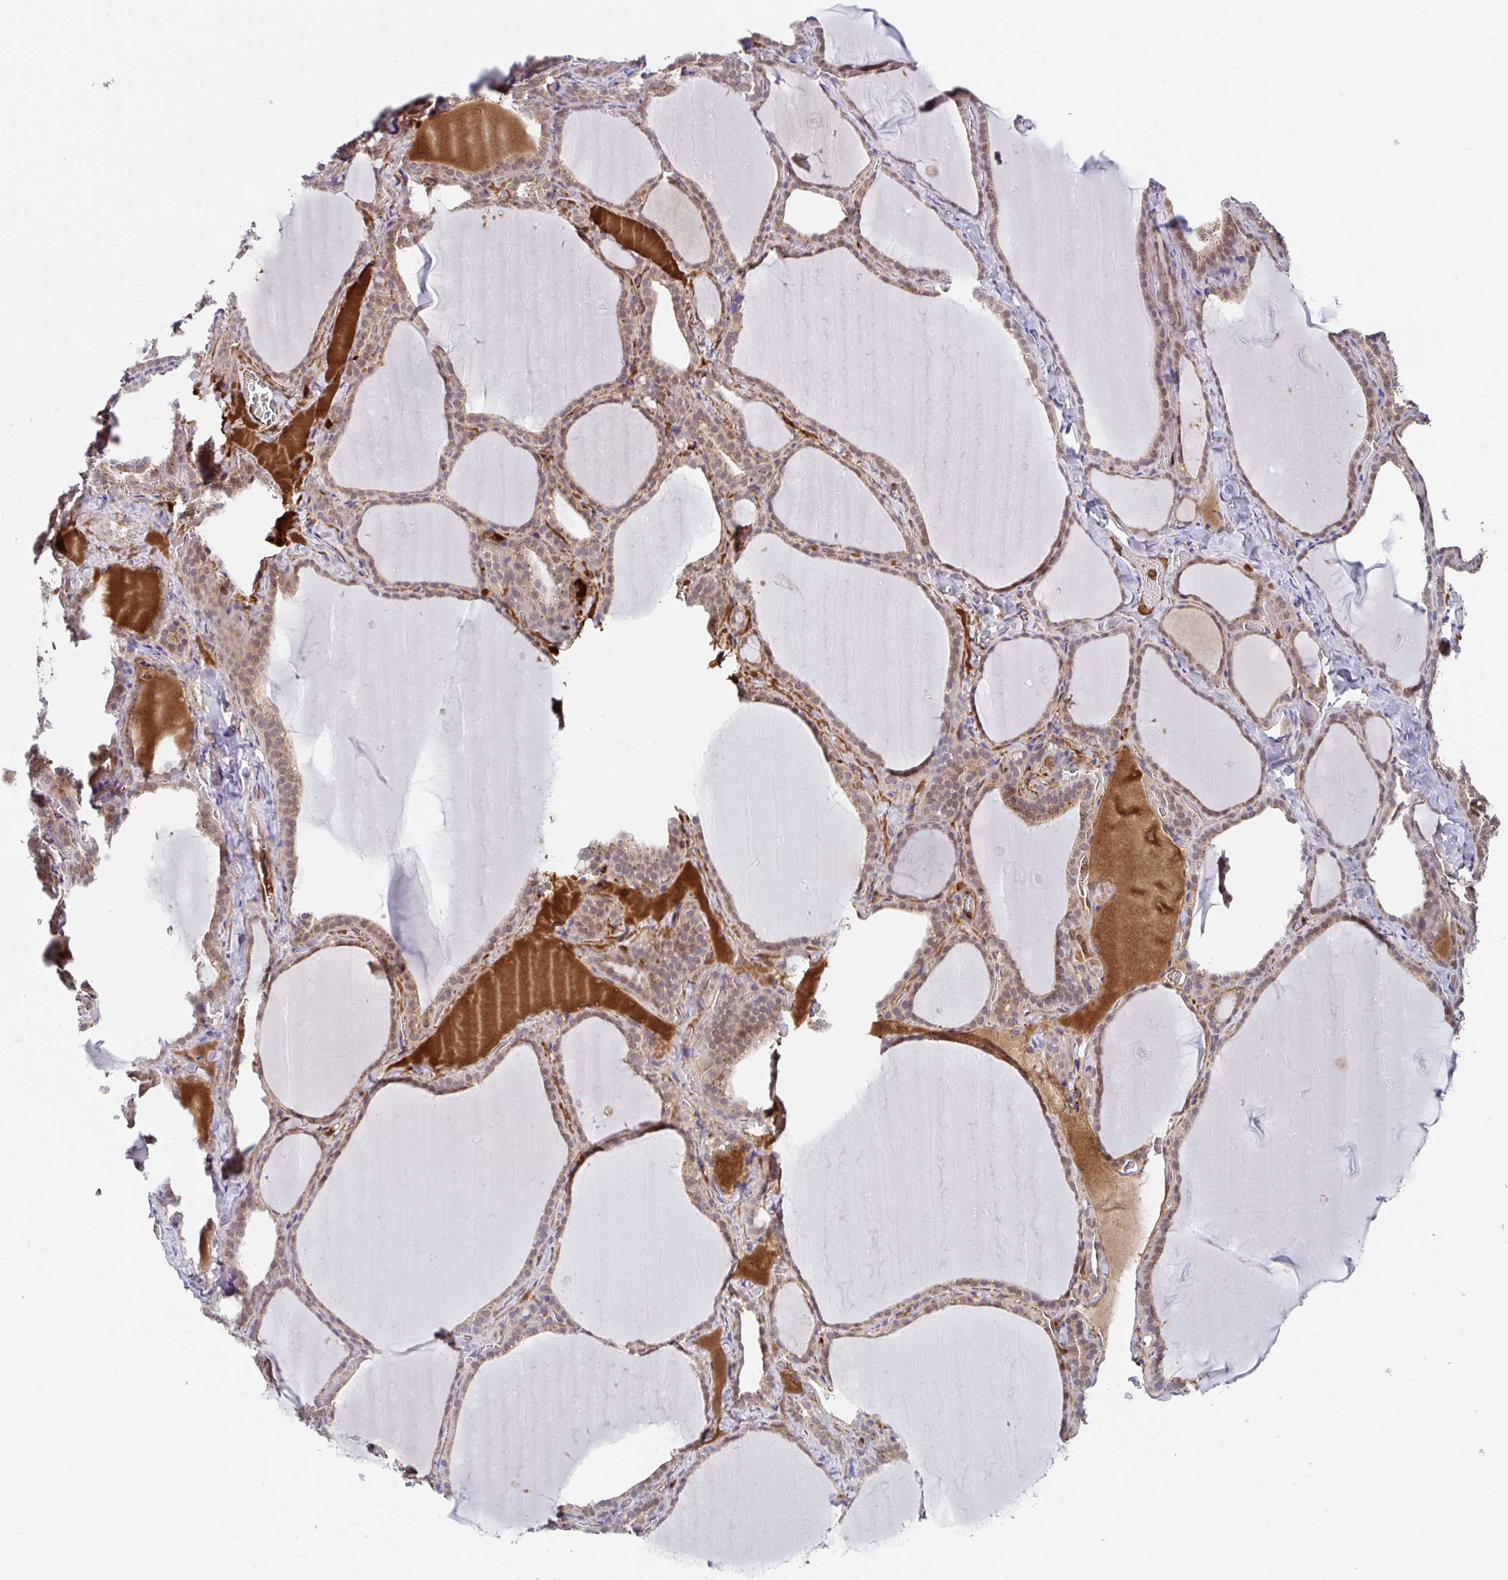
{"staining": {"intensity": "weak", "quantity": ">75%", "location": "cytoplasmic/membranous"}, "tissue": "thyroid gland", "cell_type": "Glandular cells", "image_type": "normal", "snomed": [{"axis": "morphology", "description": "Normal tissue, NOS"}, {"axis": "topography", "description": "Thyroid gland"}], "caption": "Weak cytoplasmic/membranous protein staining is seen in approximately >75% of glandular cells in thyroid gland. (brown staining indicates protein expression, while blue staining denotes nuclei).", "gene": "BLVRA", "patient": {"sex": "female", "age": 22}}